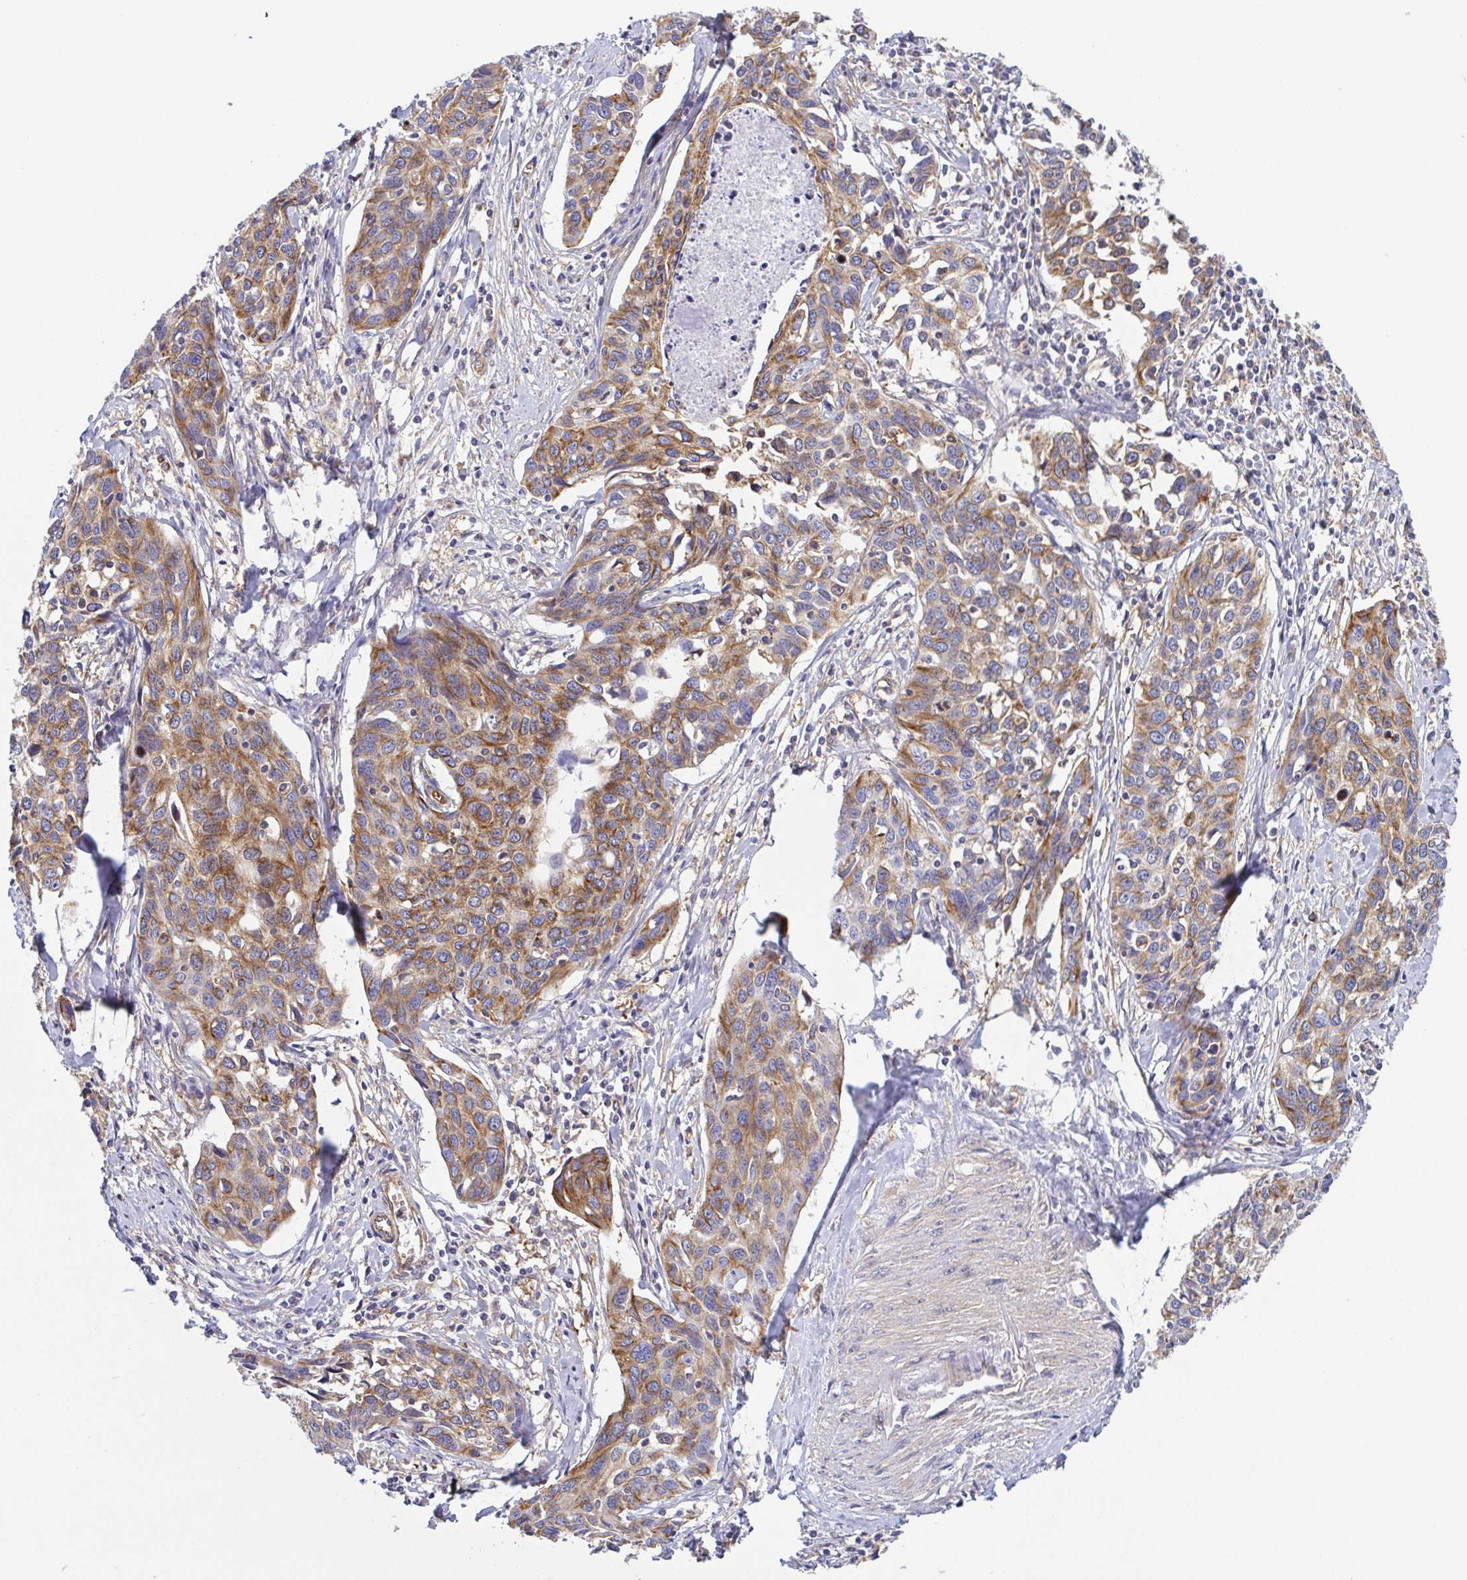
{"staining": {"intensity": "moderate", "quantity": ">75%", "location": "cytoplasmic/membranous"}, "tissue": "cervical cancer", "cell_type": "Tumor cells", "image_type": "cancer", "snomed": [{"axis": "morphology", "description": "Squamous cell carcinoma, NOS"}, {"axis": "topography", "description": "Cervix"}], "caption": "About >75% of tumor cells in human cervical cancer (squamous cell carcinoma) demonstrate moderate cytoplasmic/membranous protein staining as visualized by brown immunohistochemical staining.", "gene": "KIF5B", "patient": {"sex": "female", "age": 31}}